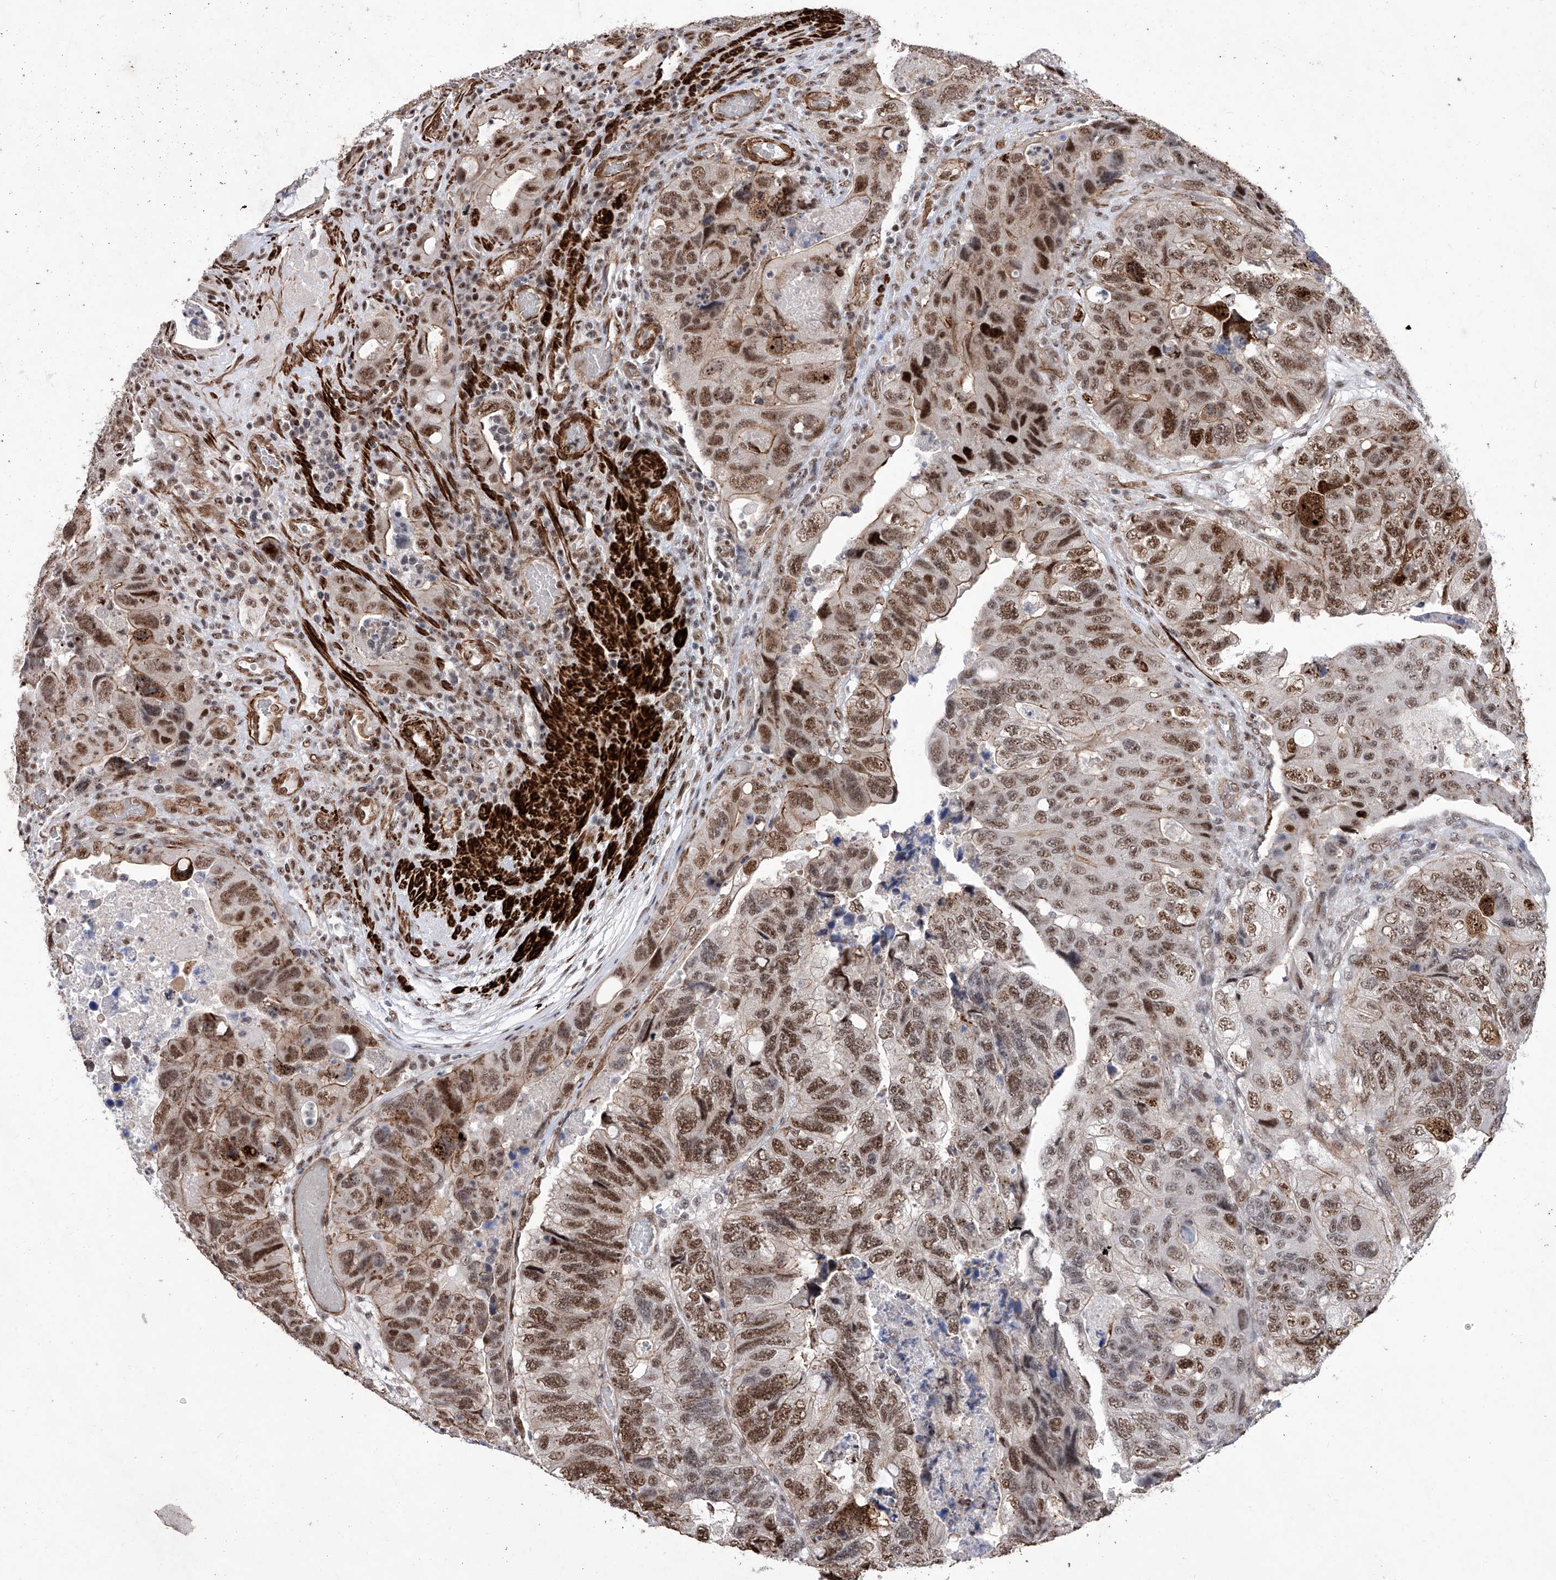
{"staining": {"intensity": "moderate", "quantity": ">75%", "location": "nuclear"}, "tissue": "colorectal cancer", "cell_type": "Tumor cells", "image_type": "cancer", "snomed": [{"axis": "morphology", "description": "Adenocarcinoma, NOS"}, {"axis": "topography", "description": "Rectum"}], "caption": "Protein staining of colorectal cancer (adenocarcinoma) tissue shows moderate nuclear expression in about >75% of tumor cells.", "gene": "NFATC4", "patient": {"sex": "male", "age": 63}}